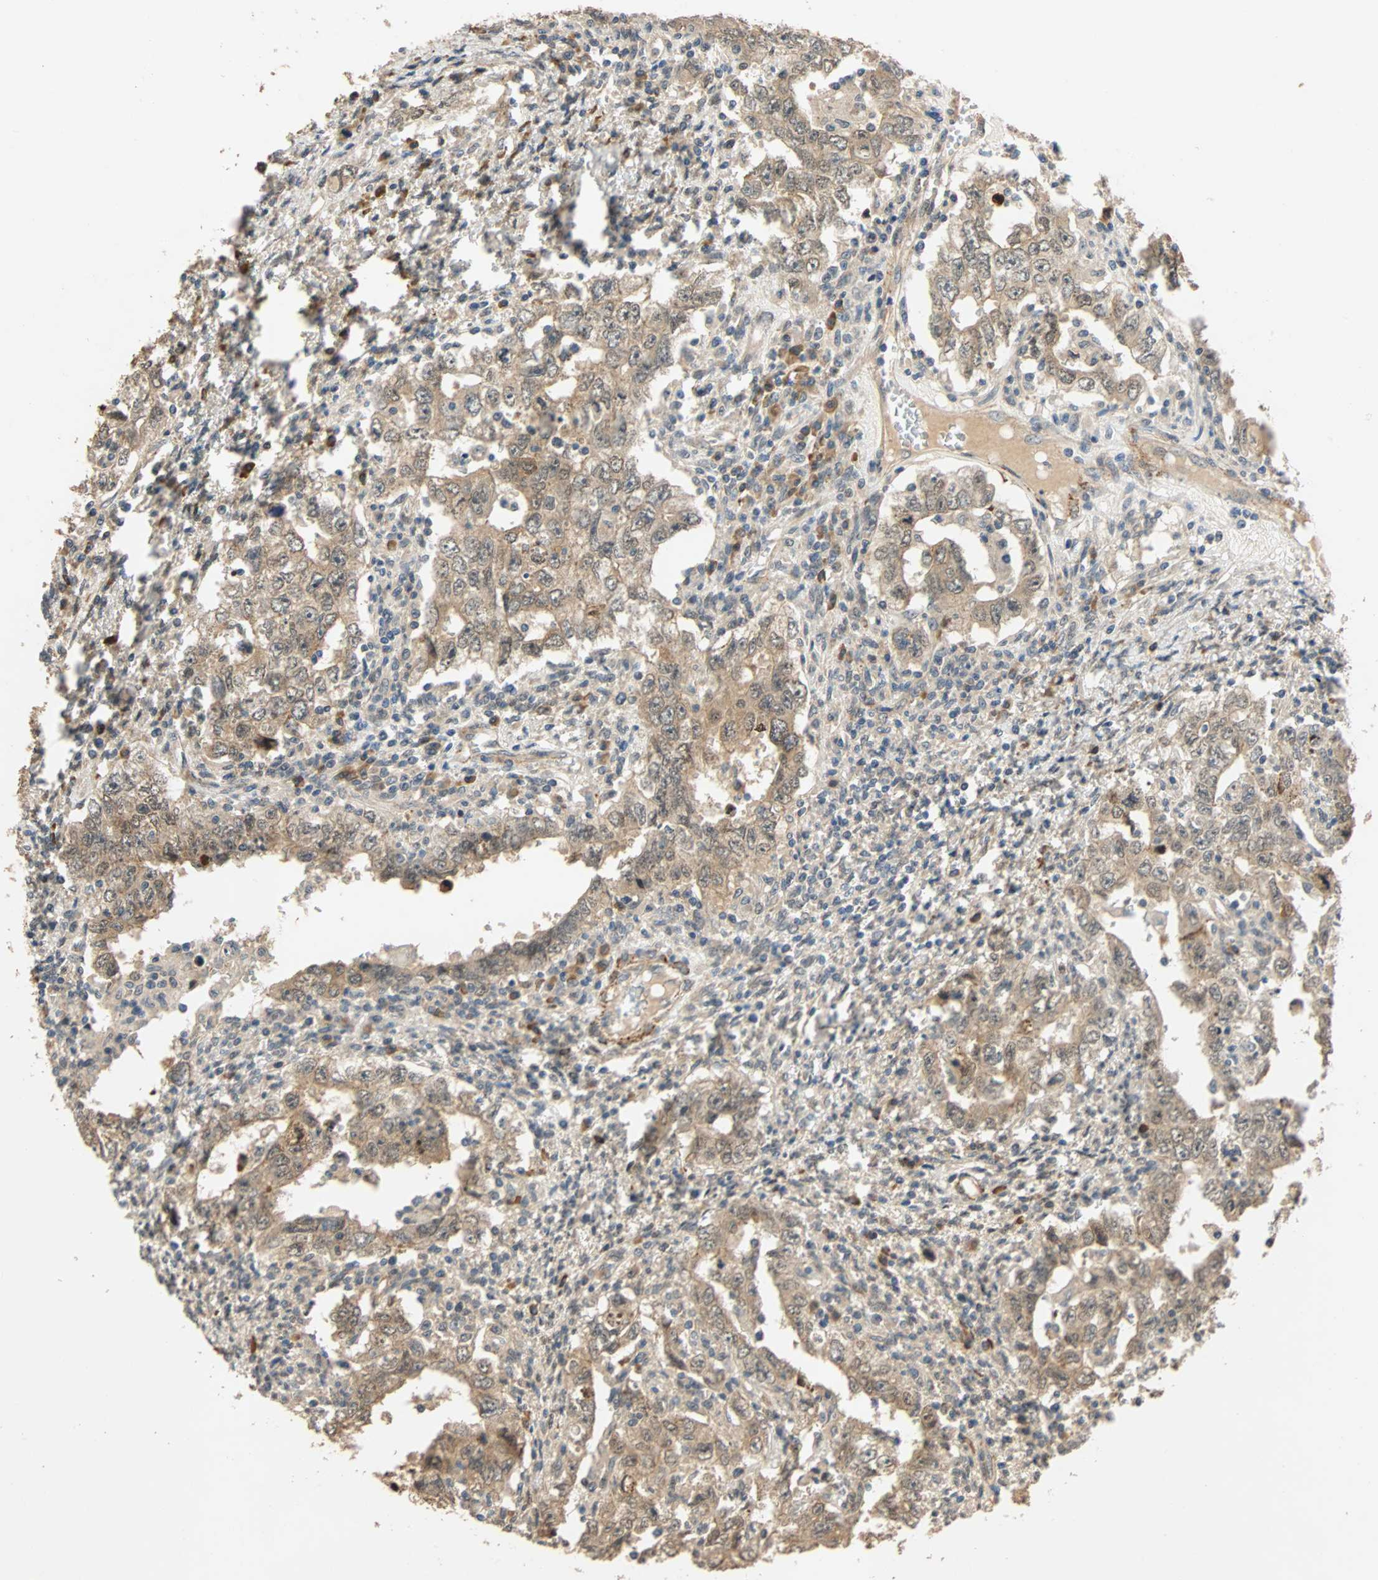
{"staining": {"intensity": "moderate", "quantity": "25%-75%", "location": "cytoplasmic/membranous"}, "tissue": "testis cancer", "cell_type": "Tumor cells", "image_type": "cancer", "snomed": [{"axis": "morphology", "description": "Carcinoma, Embryonal, NOS"}, {"axis": "topography", "description": "Testis"}], "caption": "Brown immunohistochemical staining in testis cancer (embryonal carcinoma) reveals moderate cytoplasmic/membranous expression in about 25%-75% of tumor cells.", "gene": "QSER1", "patient": {"sex": "male", "age": 26}}